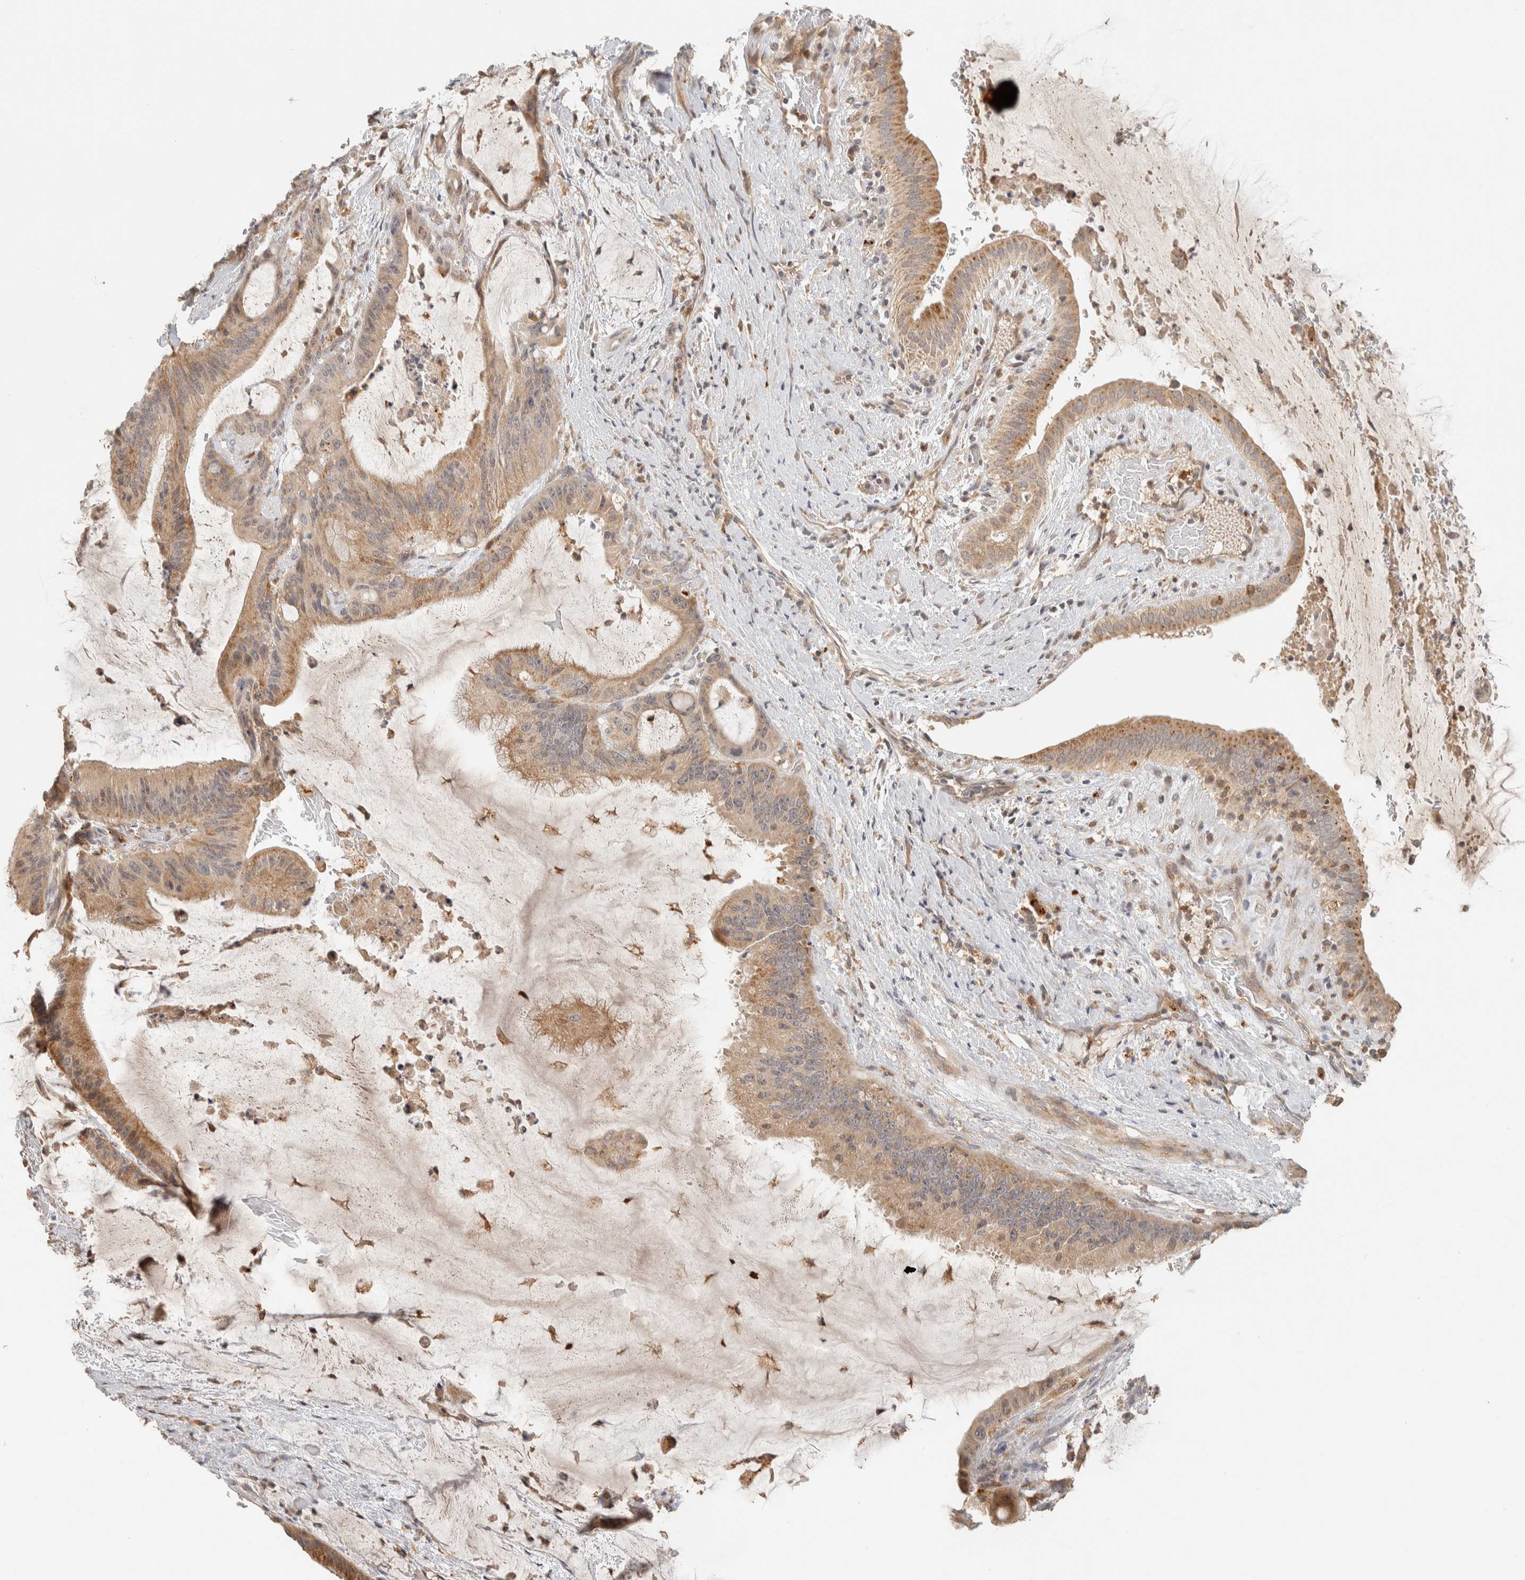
{"staining": {"intensity": "weak", "quantity": ">75%", "location": "cytoplasmic/membranous"}, "tissue": "liver cancer", "cell_type": "Tumor cells", "image_type": "cancer", "snomed": [{"axis": "morphology", "description": "Normal tissue, NOS"}, {"axis": "morphology", "description": "Cholangiocarcinoma"}, {"axis": "topography", "description": "Liver"}, {"axis": "topography", "description": "Peripheral nerve tissue"}], "caption": "Cholangiocarcinoma (liver) was stained to show a protein in brown. There is low levels of weak cytoplasmic/membranous staining in approximately >75% of tumor cells.", "gene": "ITPA", "patient": {"sex": "female", "age": 73}}